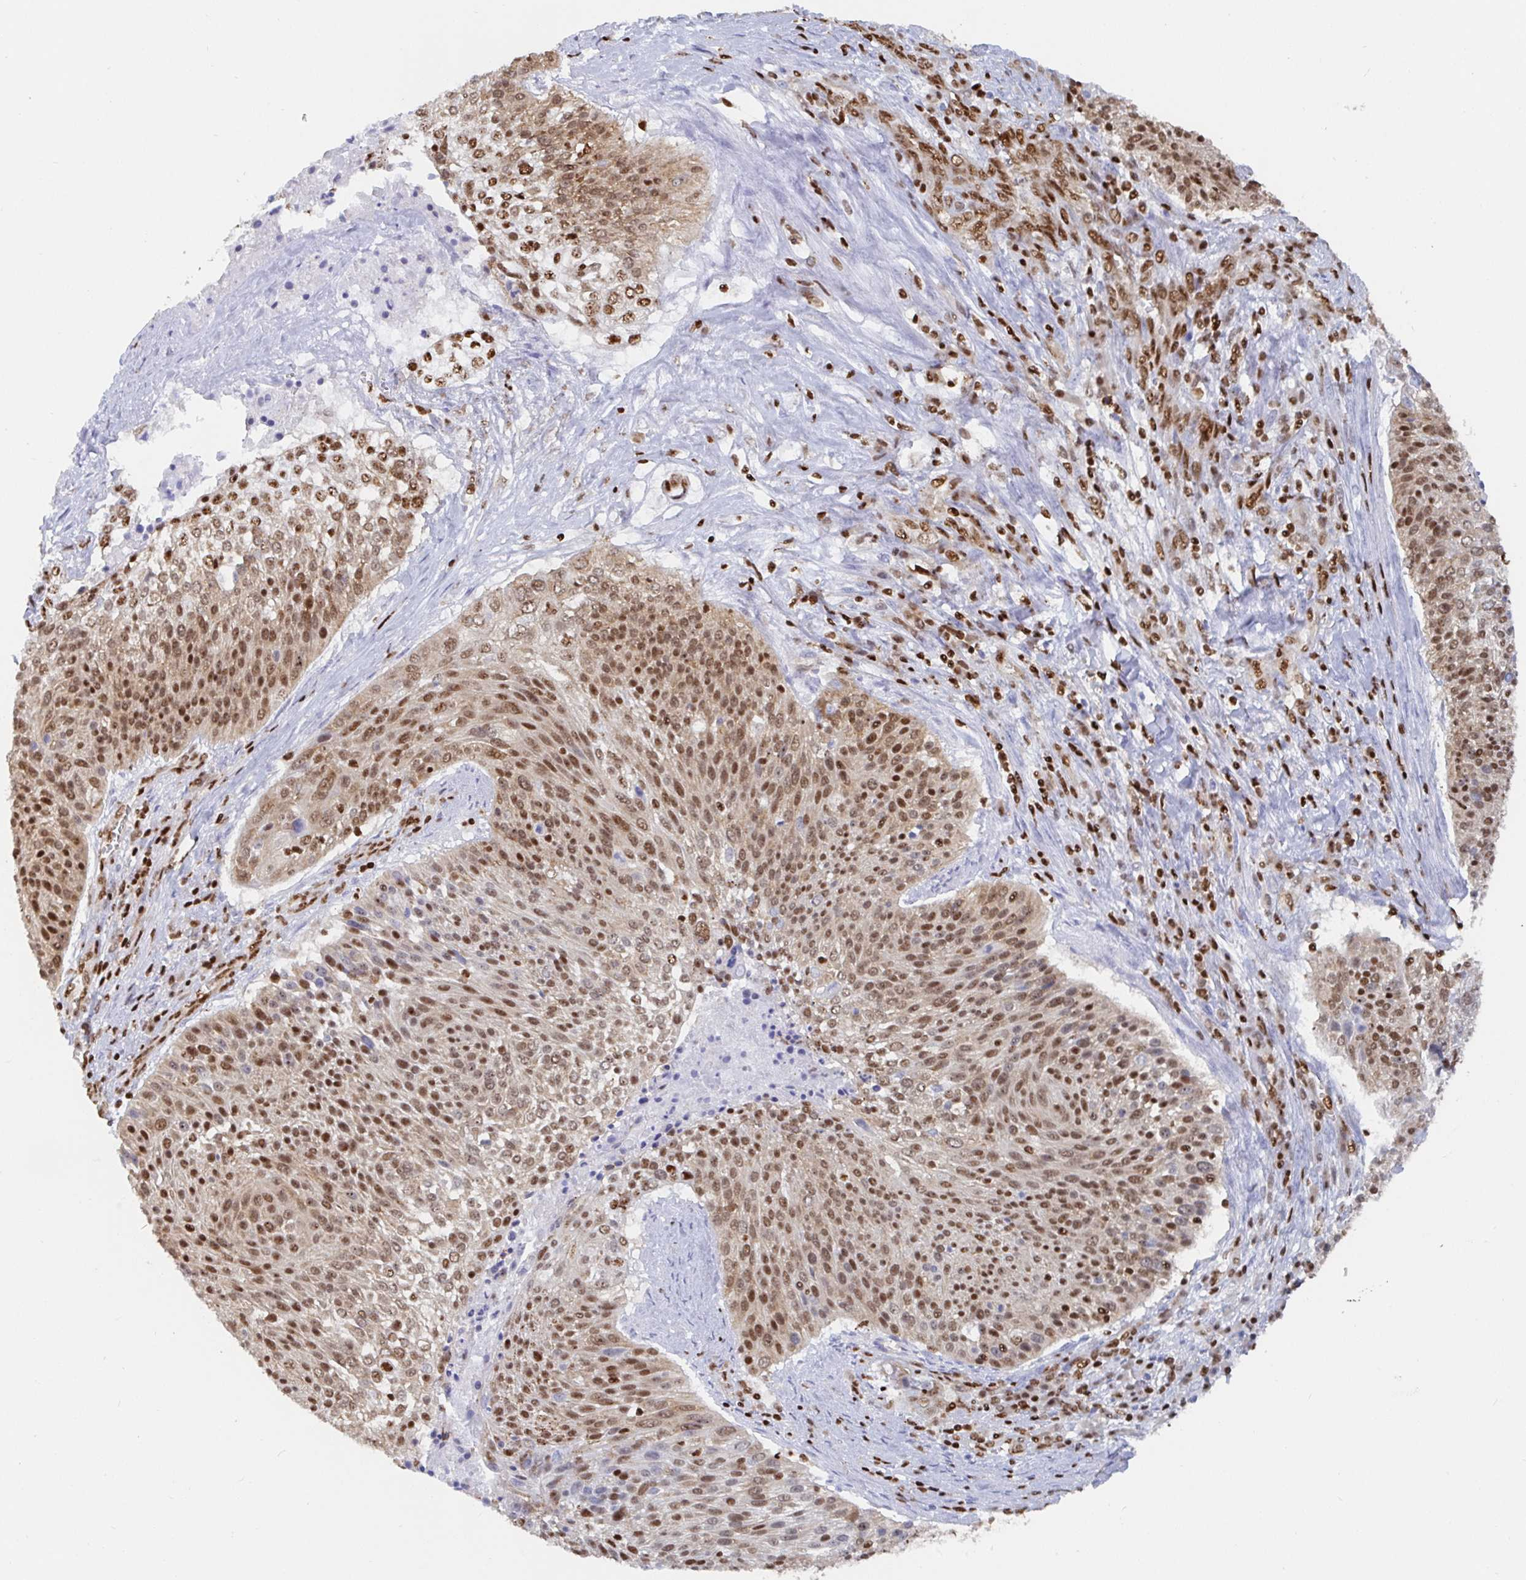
{"staining": {"intensity": "strong", "quantity": ">75%", "location": "nuclear"}, "tissue": "cervical cancer", "cell_type": "Tumor cells", "image_type": "cancer", "snomed": [{"axis": "morphology", "description": "Squamous cell carcinoma, NOS"}, {"axis": "topography", "description": "Cervix"}], "caption": "Tumor cells display high levels of strong nuclear positivity in about >75% of cells in human cervical cancer.", "gene": "EWSR1", "patient": {"sex": "female", "age": 31}}